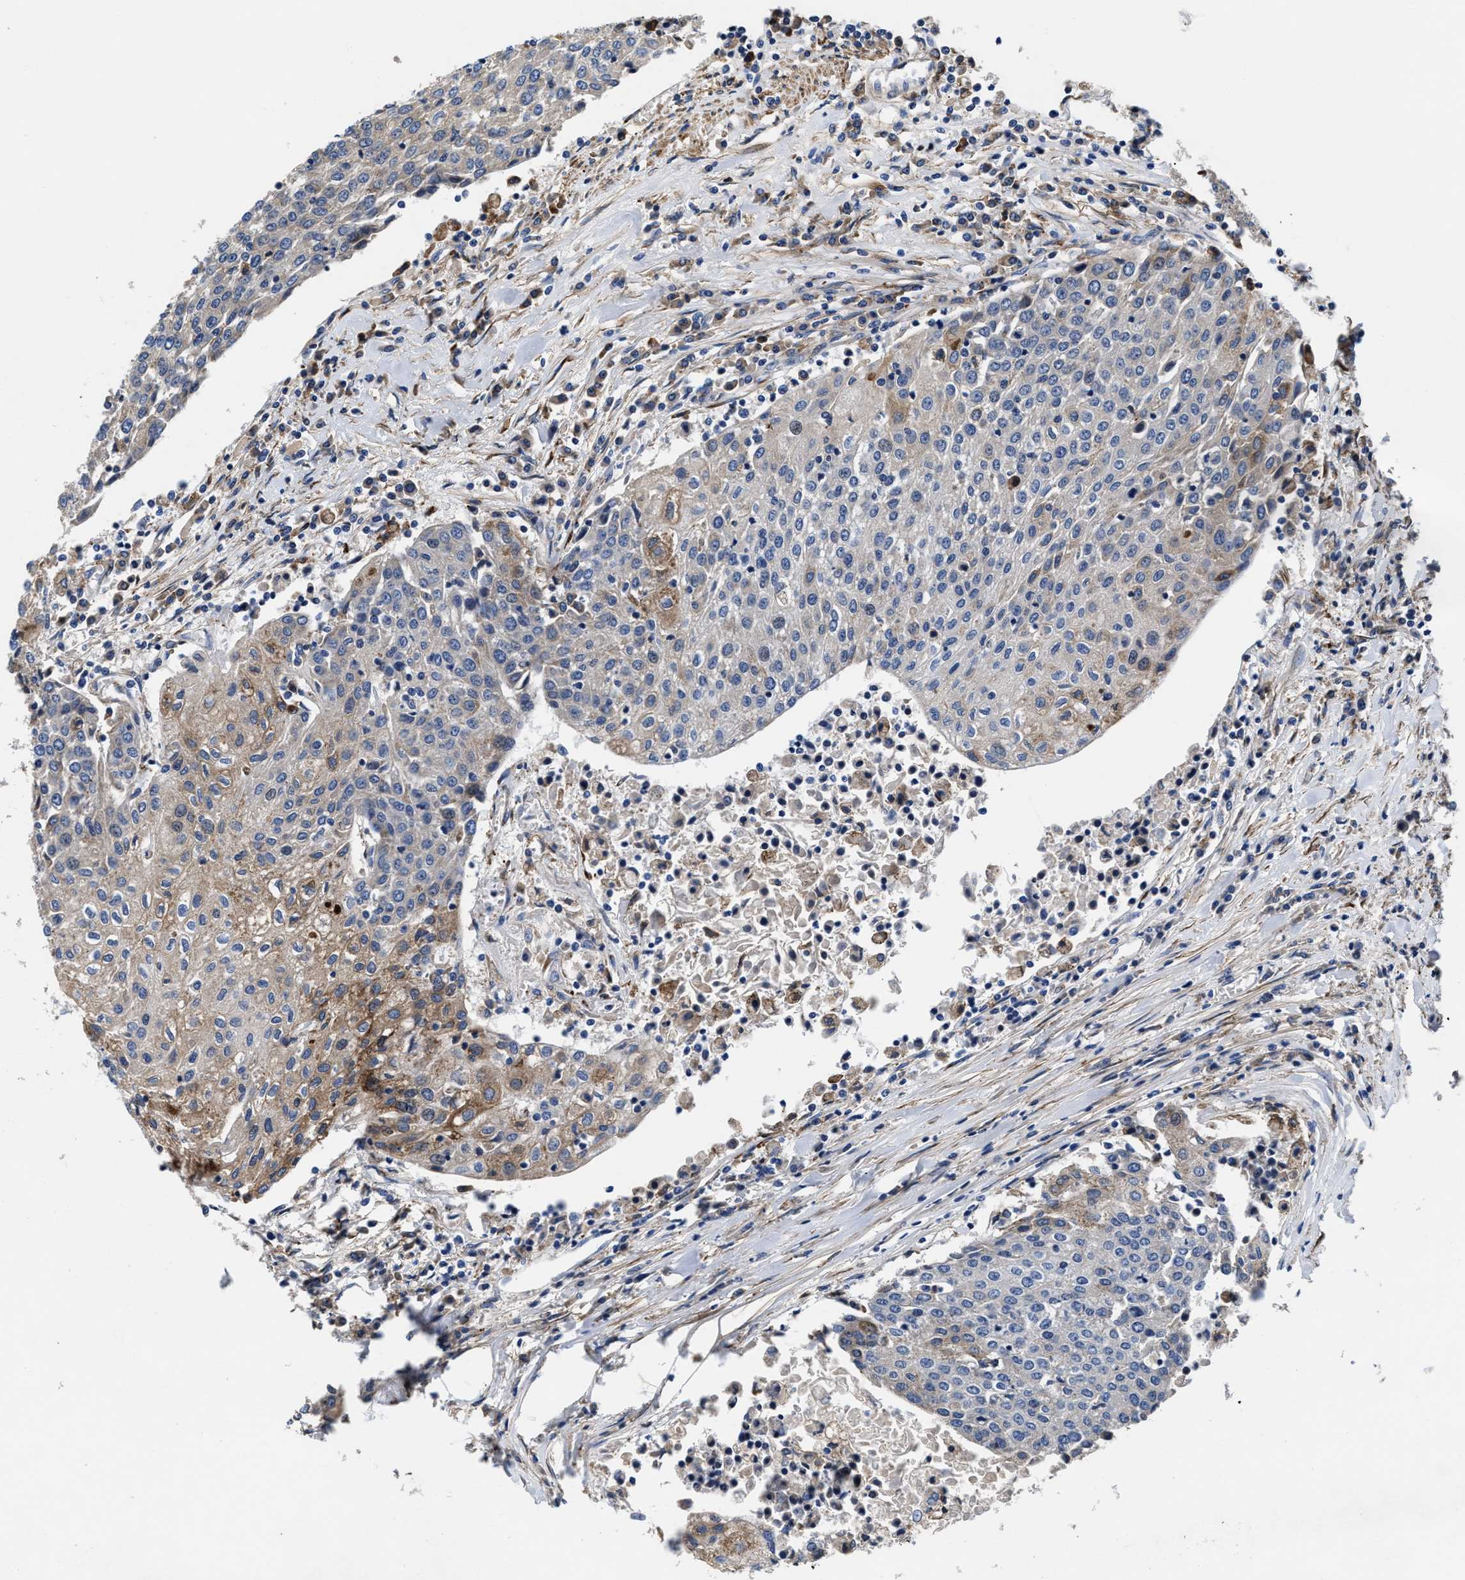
{"staining": {"intensity": "moderate", "quantity": "<25%", "location": "cytoplasmic/membranous"}, "tissue": "urothelial cancer", "cell_type": "Tumor cells", "image_type": "cancer", "snomed": [{"axis": "morphology", "description": "Urothelial carcinoma, High grade"}, {"axis": "topography", "description": "Urinary bladder"}], "caption": "A brown stain highlights moderate cytoplasmic/membranous expression of a protein in urothelial carcinoma (high-grade) tumor cells.", "gene": "SLC12A2", "patient": {"sex": "female", "age": 85}}